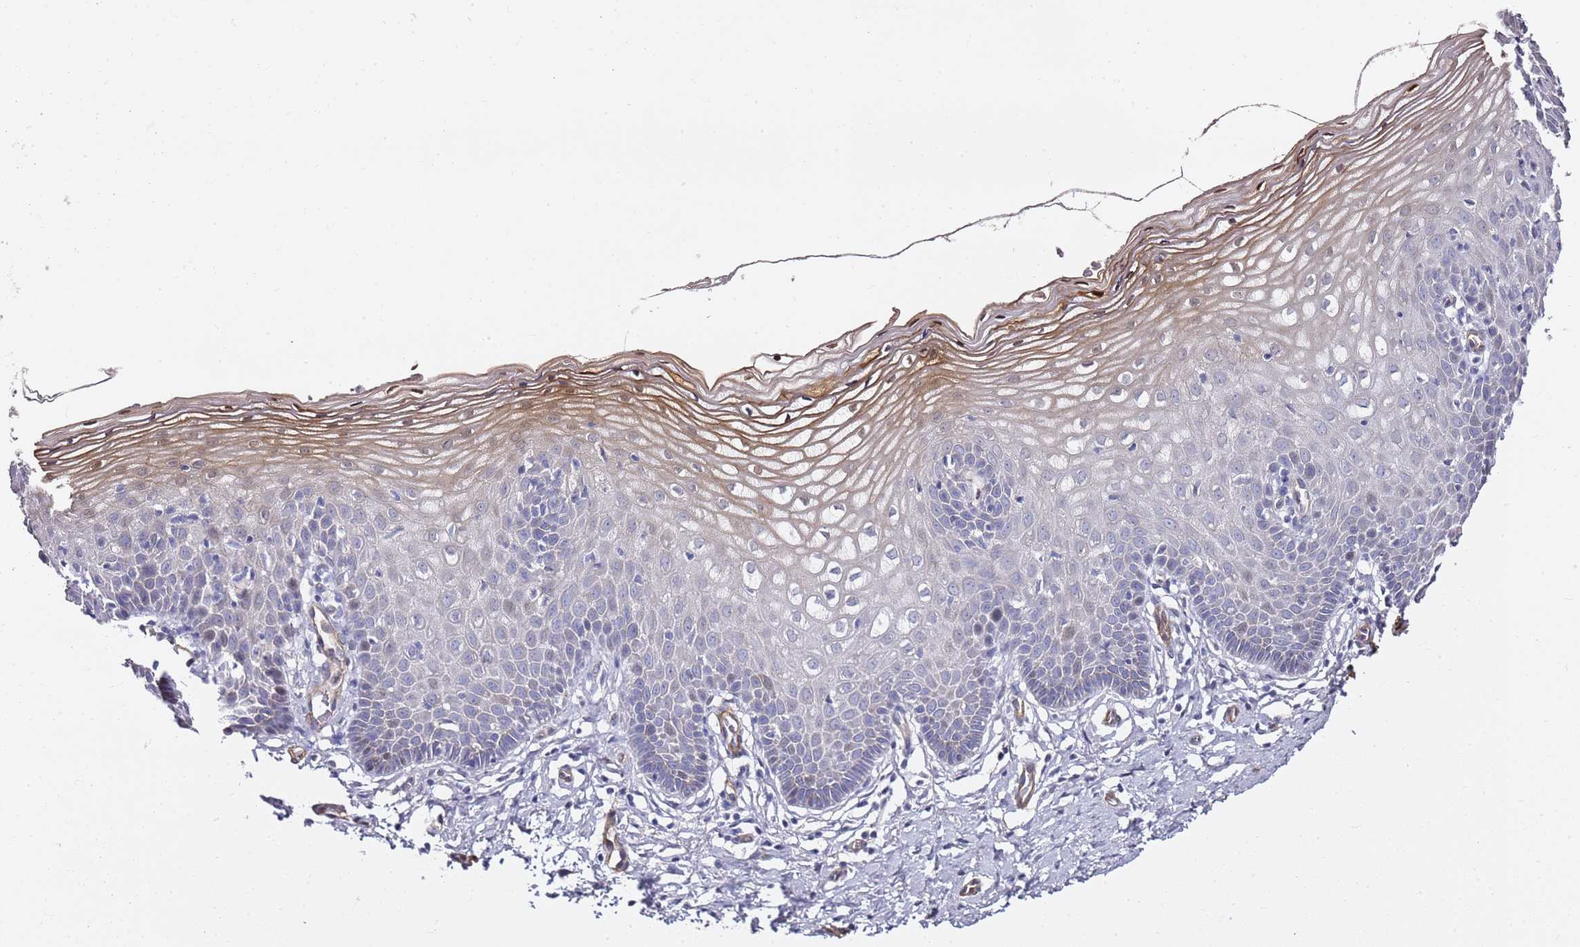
{"staining": {"intensity": "weak", "quantity": "25%-75%", "location": "cytoplasmic/membranous"}, "tissue": "cervix", "cell_type": "Glandular cells", "image_type": "normal", "snomed": [{"axis": "morphology", "description": "Normal tissue, NOS"}, {"axis": "topography", "description": "Cervix"}], "caption": "A brown stain shows weak cytoplasmic/membranous expression of a protein in glandular cells of benign human cervix.", "gene": "EPS8L1", "patient": {"sex": "female", "age": 36}}